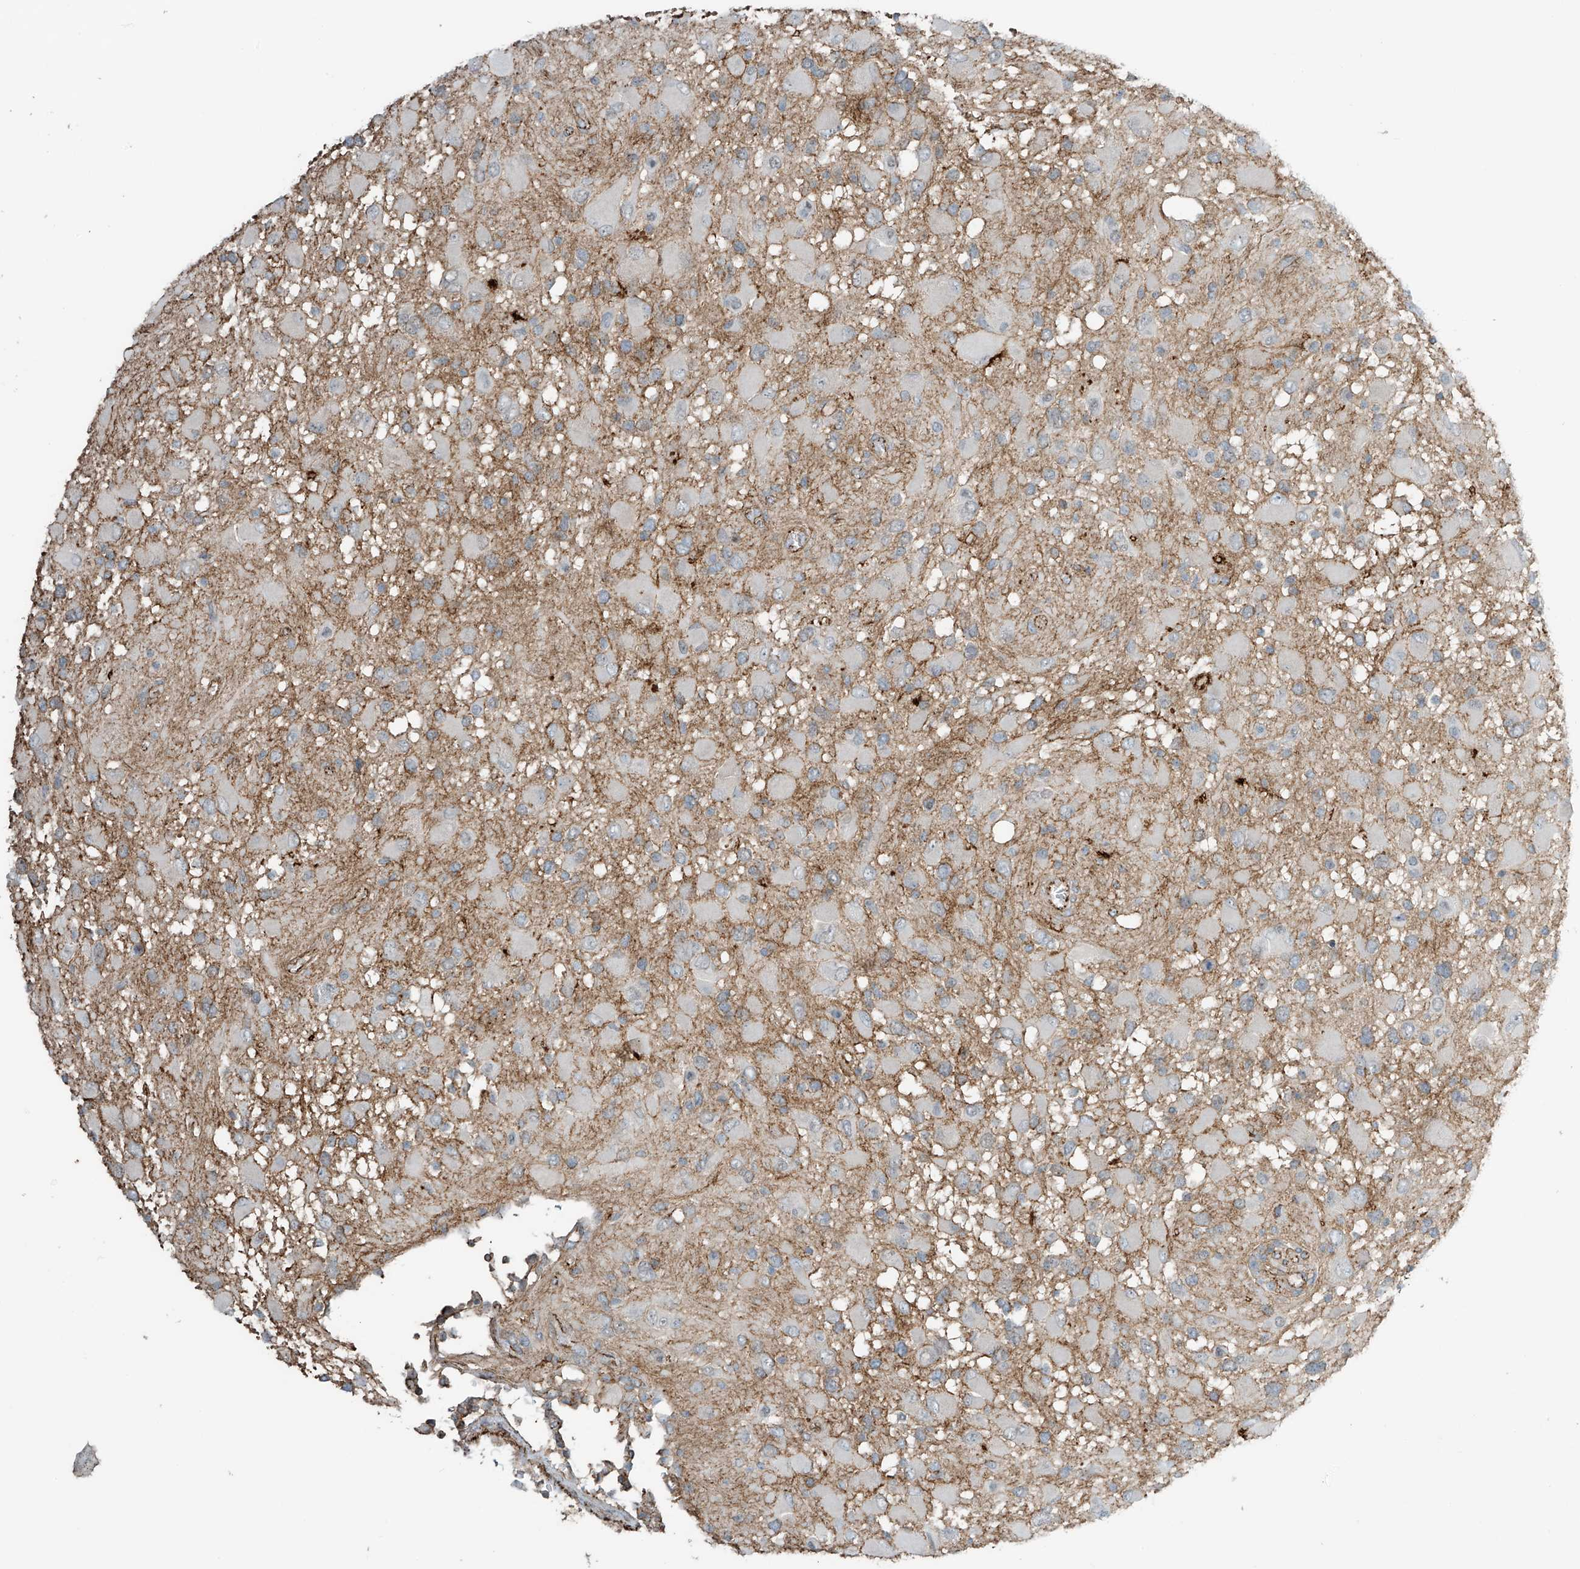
{"staining": {"intensity": "negative", "quantity": "none", "location": "none"}, "tissue": "glioma", "cell_type": "Tumor cells", "image_type": "cancer", "snomed": [{"axis": "morphology", "description": "Glioma, malignant, High grade"}, {"axis": "topography", "description": "Brain"}], "caption": "This is an immunohistochemistry (IHC) photomicrograph of human glioma. There is no expression in tumor cells.", "gene": "SLC9A2", "patient": {"sex": "male", "age": 53}}